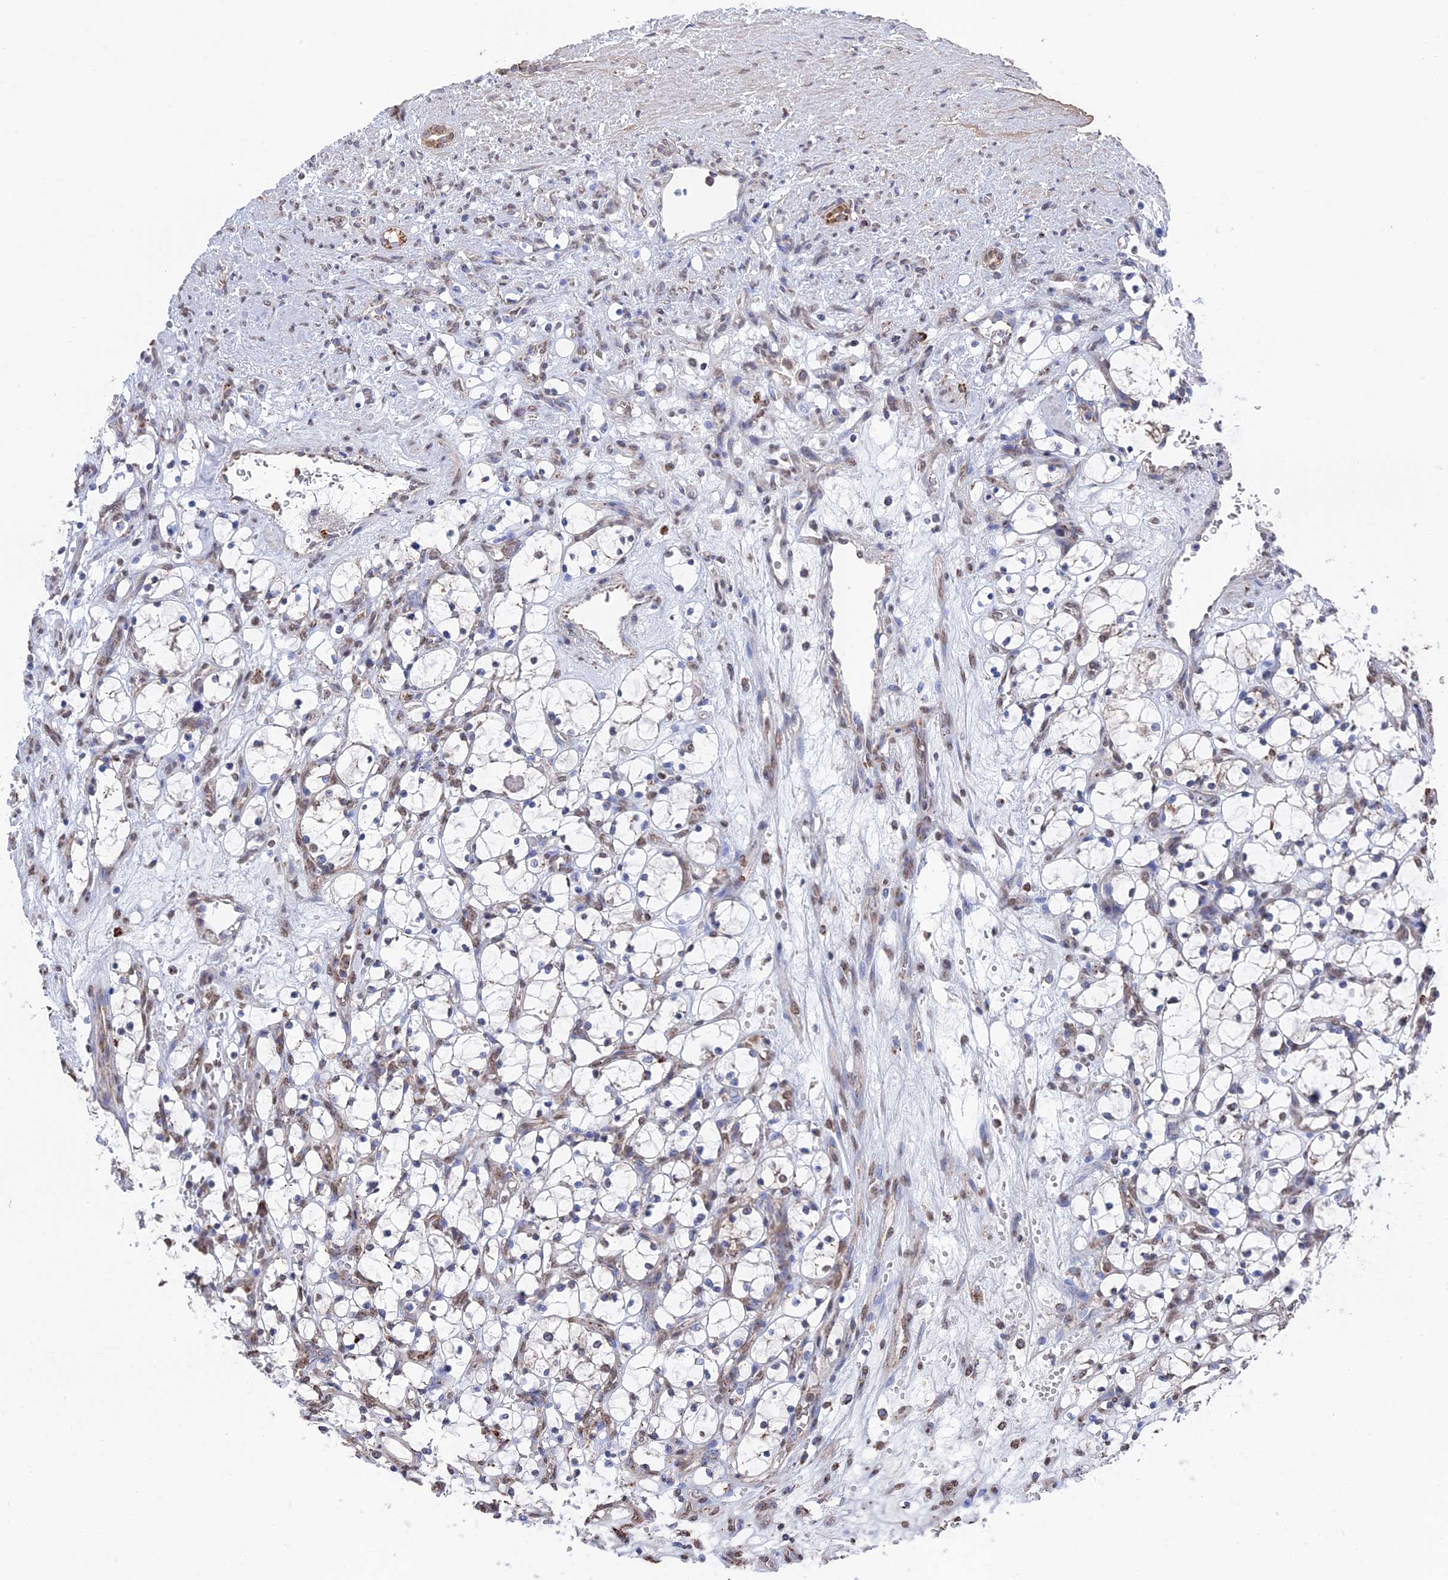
{"staining": {"intensity": "negative", "quantity": "none", "location": "none"}, "tissue": "renal cancer", "cell_type": "Tumor cells", "image_type": "cancer", "snomed": [{"axis": "morphology", "description": "Adenocarcinoma, NOS"}, {"axis": "topography", "description": "Kidney"}], "caption": "Renal cancer stained for a protein using IHC demonstrates no positivity tumor cells.", "gene": "SMG9", "patient": {"sex": "female", "age": 69}}